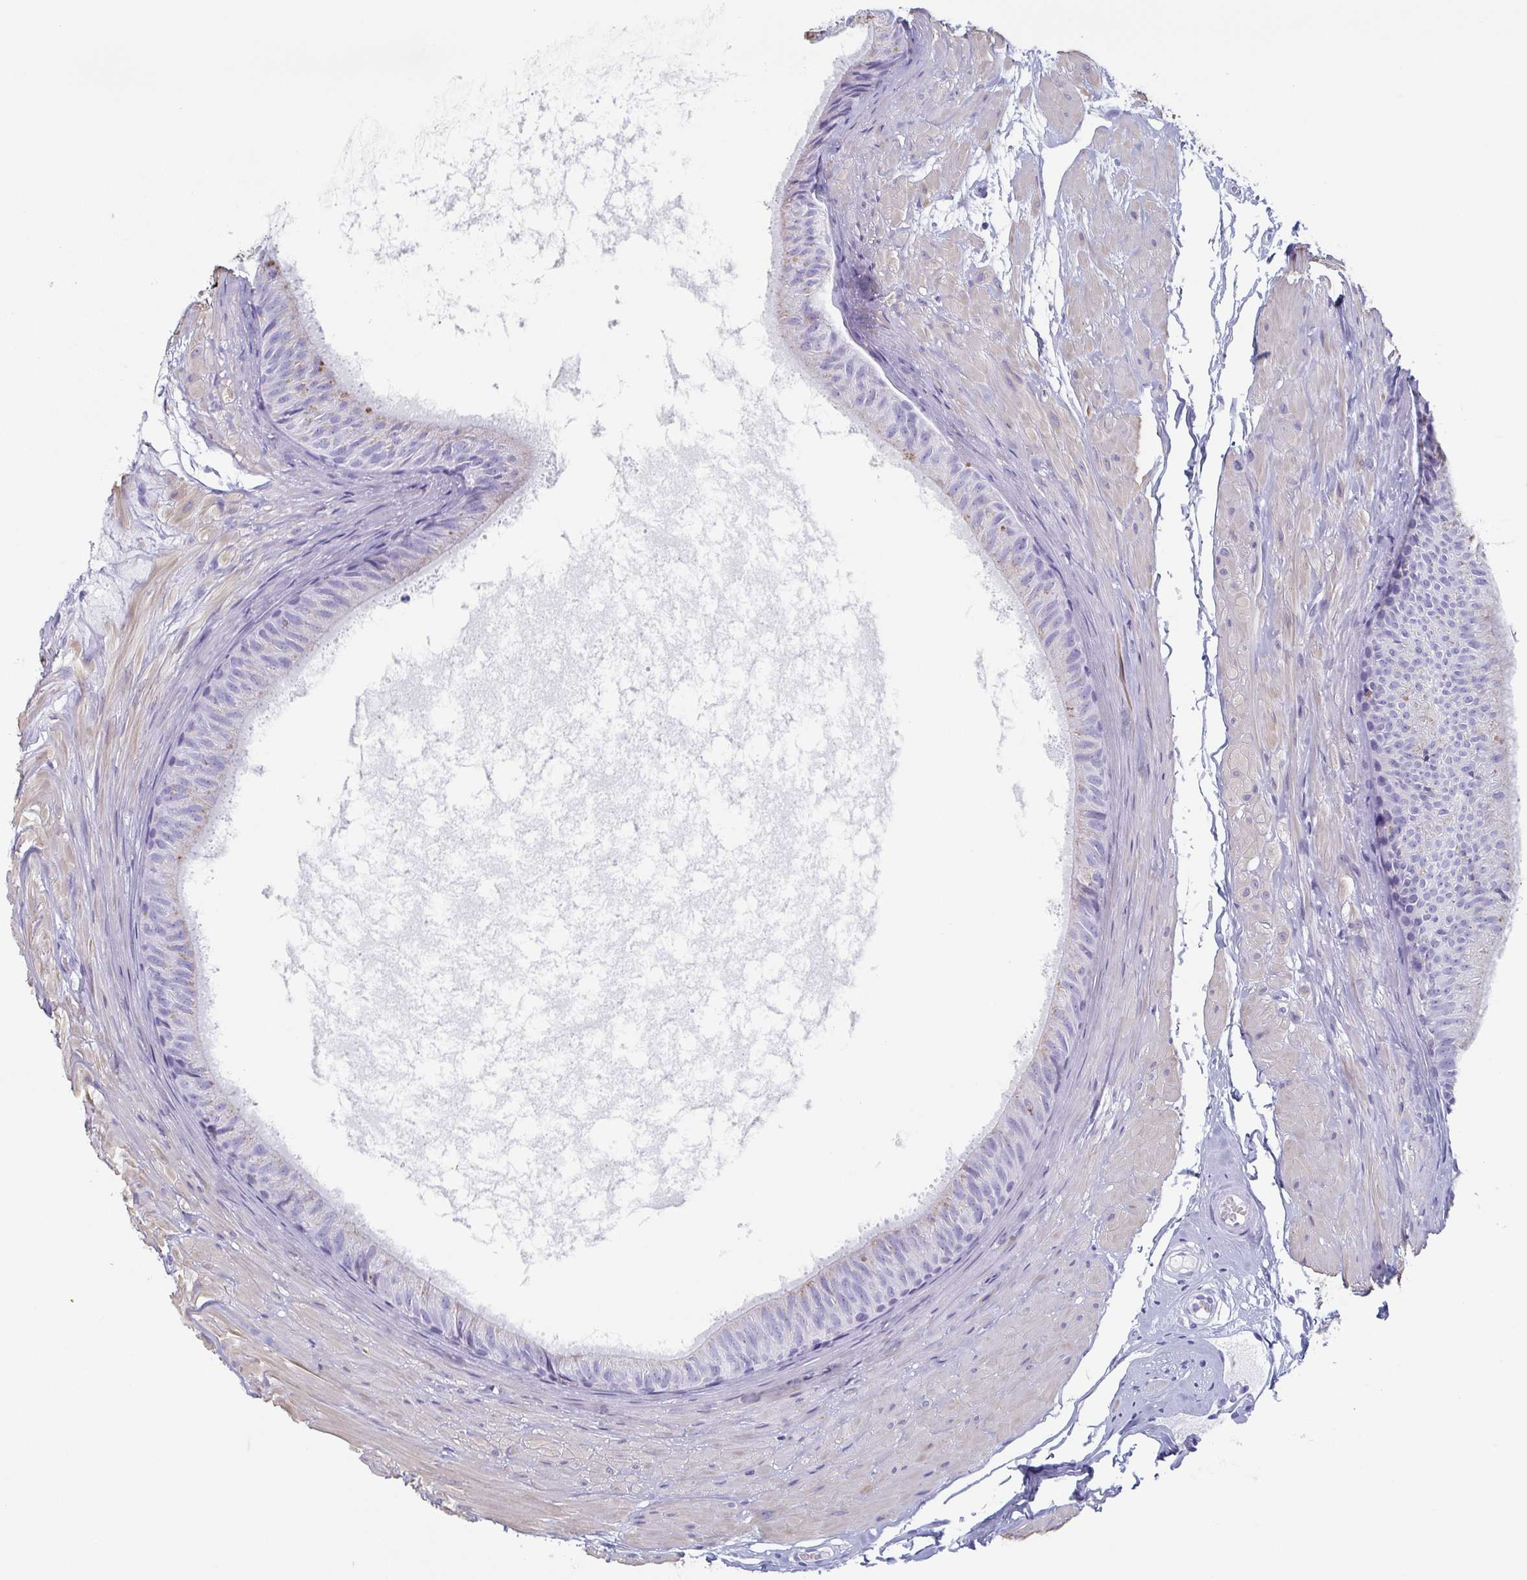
{"staining": {"intensity": "negative", "quantity": "none", "location": "none"}, "tissue": "epididymis", "cell_type": "Glandular cells", "image_type": "normal", "snomed": [{"axis": "morphology", "description": "Normal tissue, NOS"}, {"axis": "topography", "description": "Epididymis"}], "caption": "Immunohistochemical staining of normal epididymis demonstrates no significant expression in glandular cells.", "gene": "TAGLN3", "patient": {"sex": "male", "age": 33}}